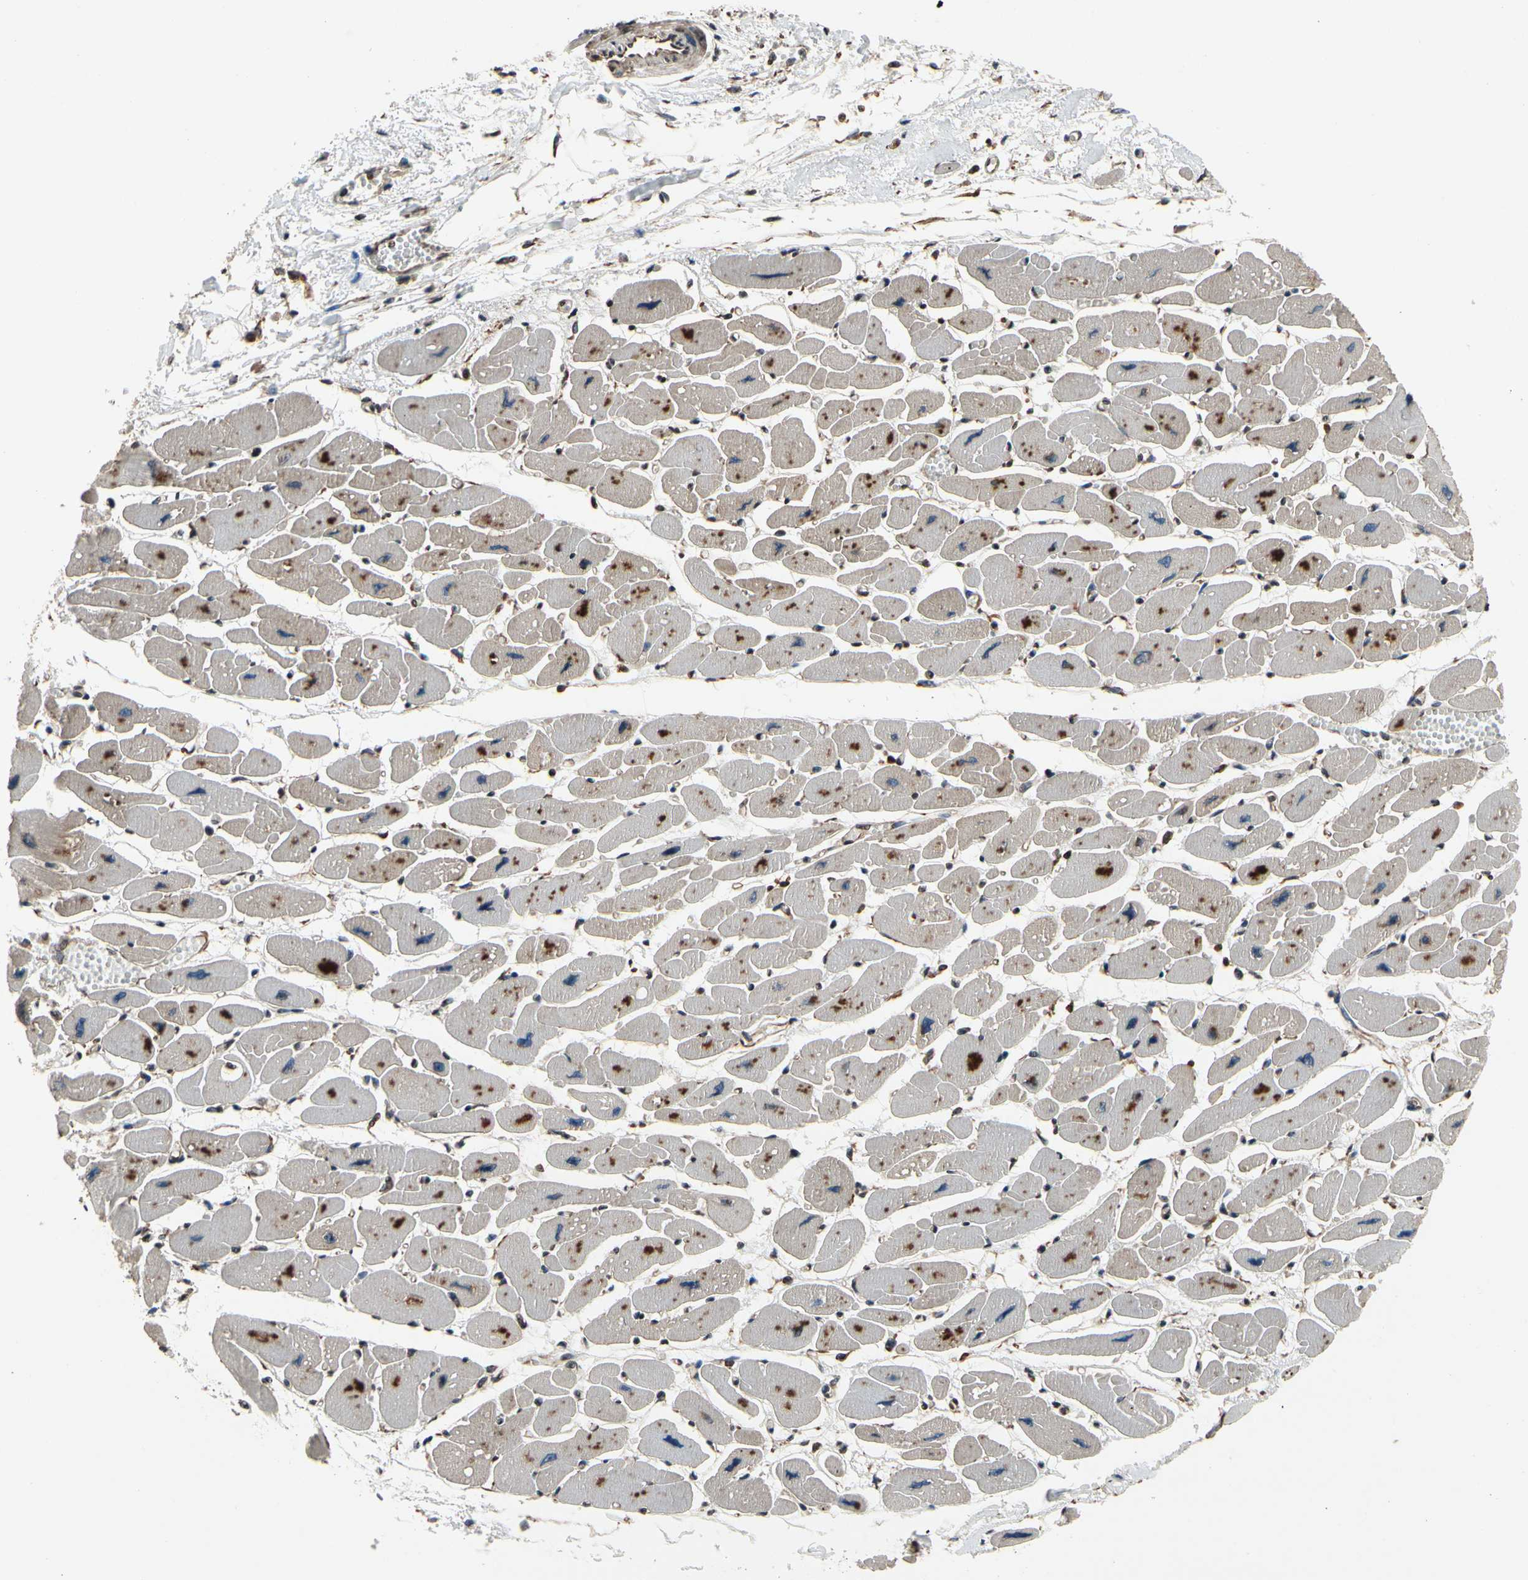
{"staining": {"intensity": "strong", "quantity": "<25%", "location": "nuclear"}, "tissue": "heart muscle", "cell_type": "Cardiomyocytes", "image_type": "normal", "snomed": [{"axis": "morphology", "description": "Normal tissue, NOS"}, {"axis": "topography", "description": "Heart"}], "caption": "This is a micrograph of immunohistochemistry (IHC) staining of unremarkable heart muscle, which shows strong expression in the nuclear of cardiomyocytes.", "gene": "HIPK2", "patient": {"sex": "female", "age": 54}}